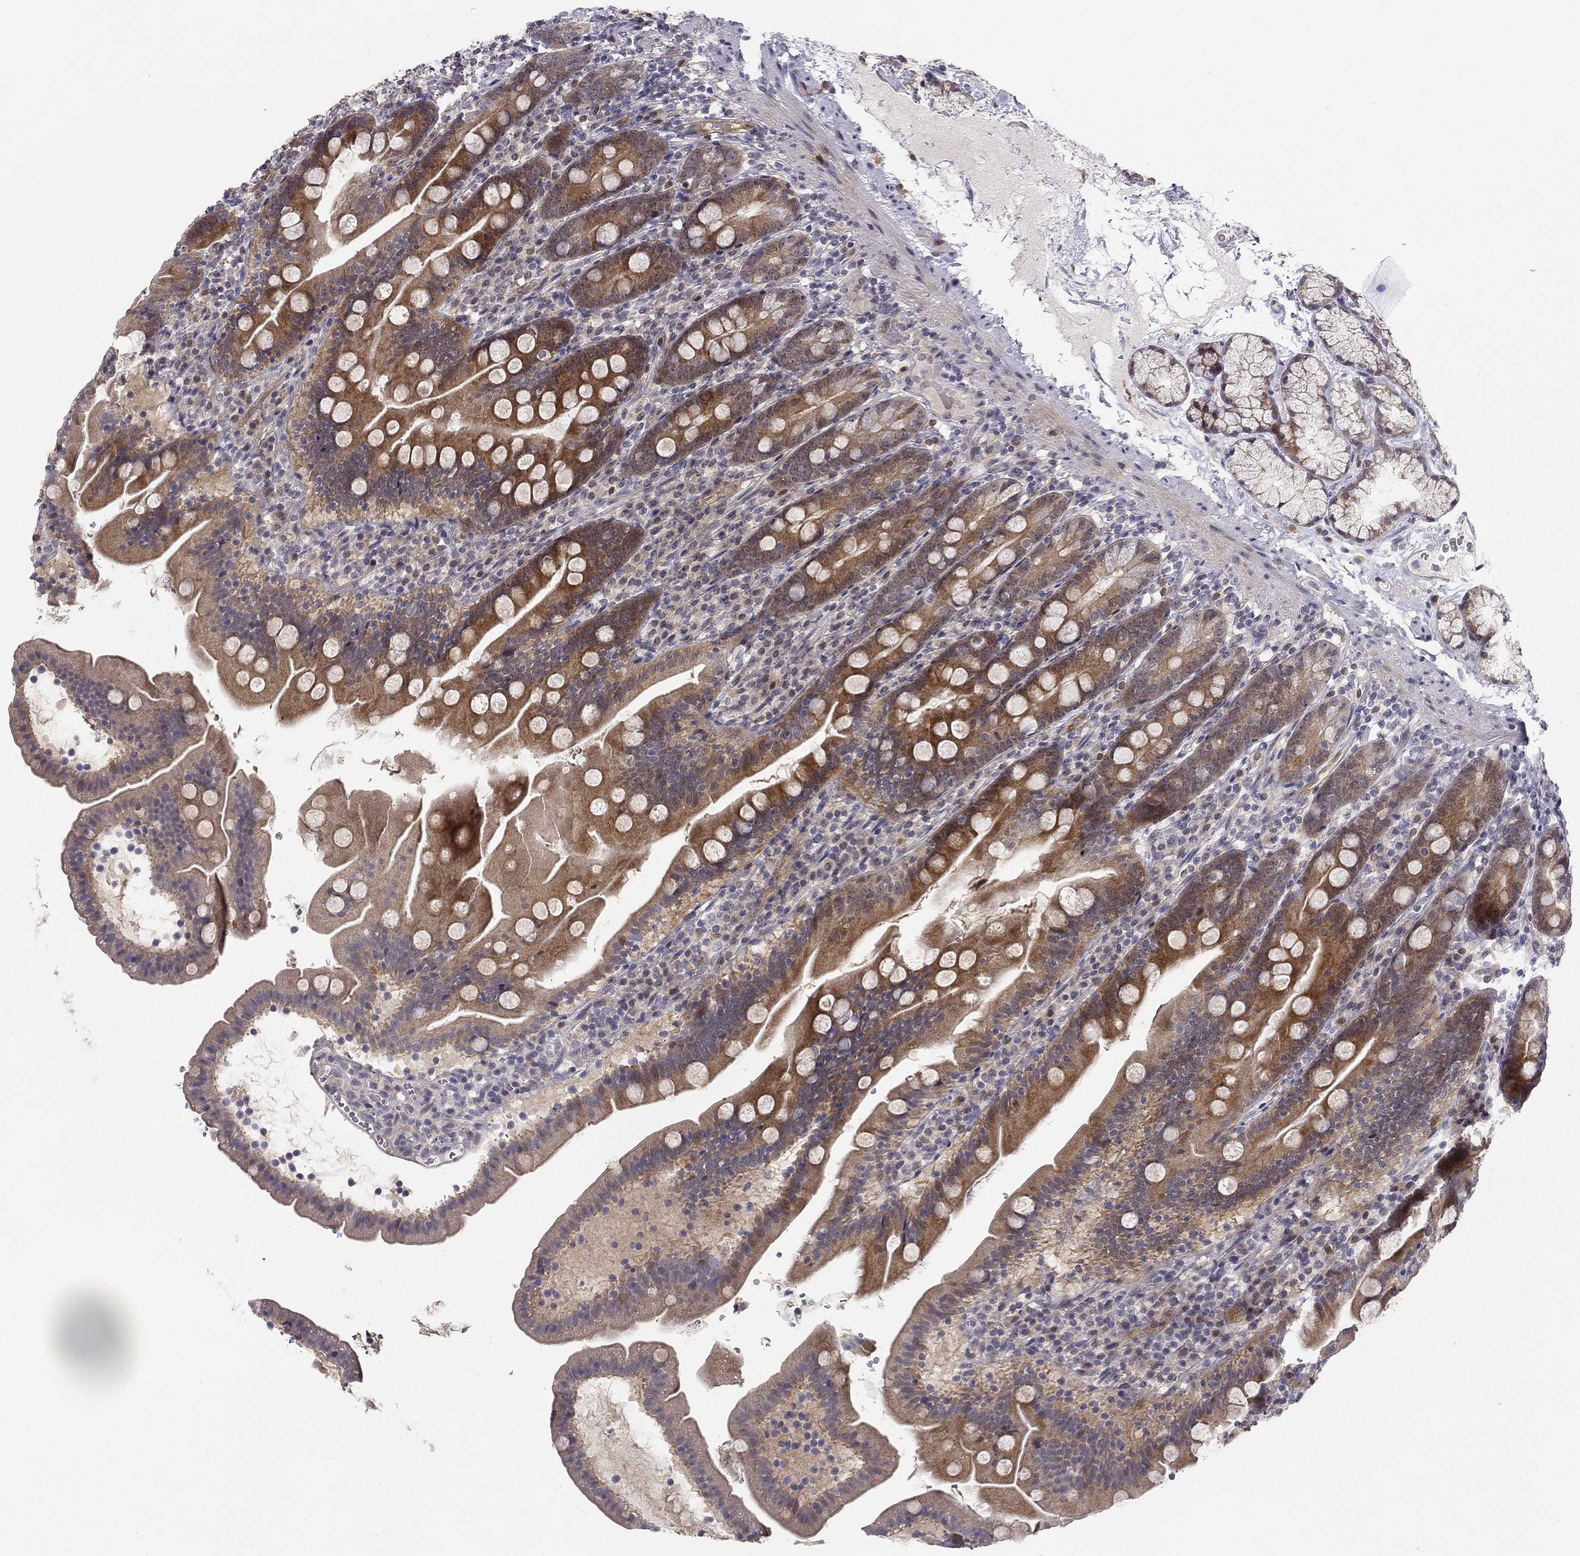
{"staining": {"intensity": "moderate", "quantity": "25%-75%", "location": "cytoplasmic/membranous"}, "tissue": "duodenum", "cell_type": "Glandular cells", "image_type": "normal", "snomed": [{"axis": "morphology", "description": "Normal tissue, NOS"}, {"axis": "topography", "description": "Duodenum"}], "caption": "A high-resolution image shows IHC staining of normal duodenum, which exhibits moderate cytoplasmic/membranous staining in about 25%-75% of glandular cells.", "gene": "STXBP6", "patient": {"sex": "female", "age": 67}}